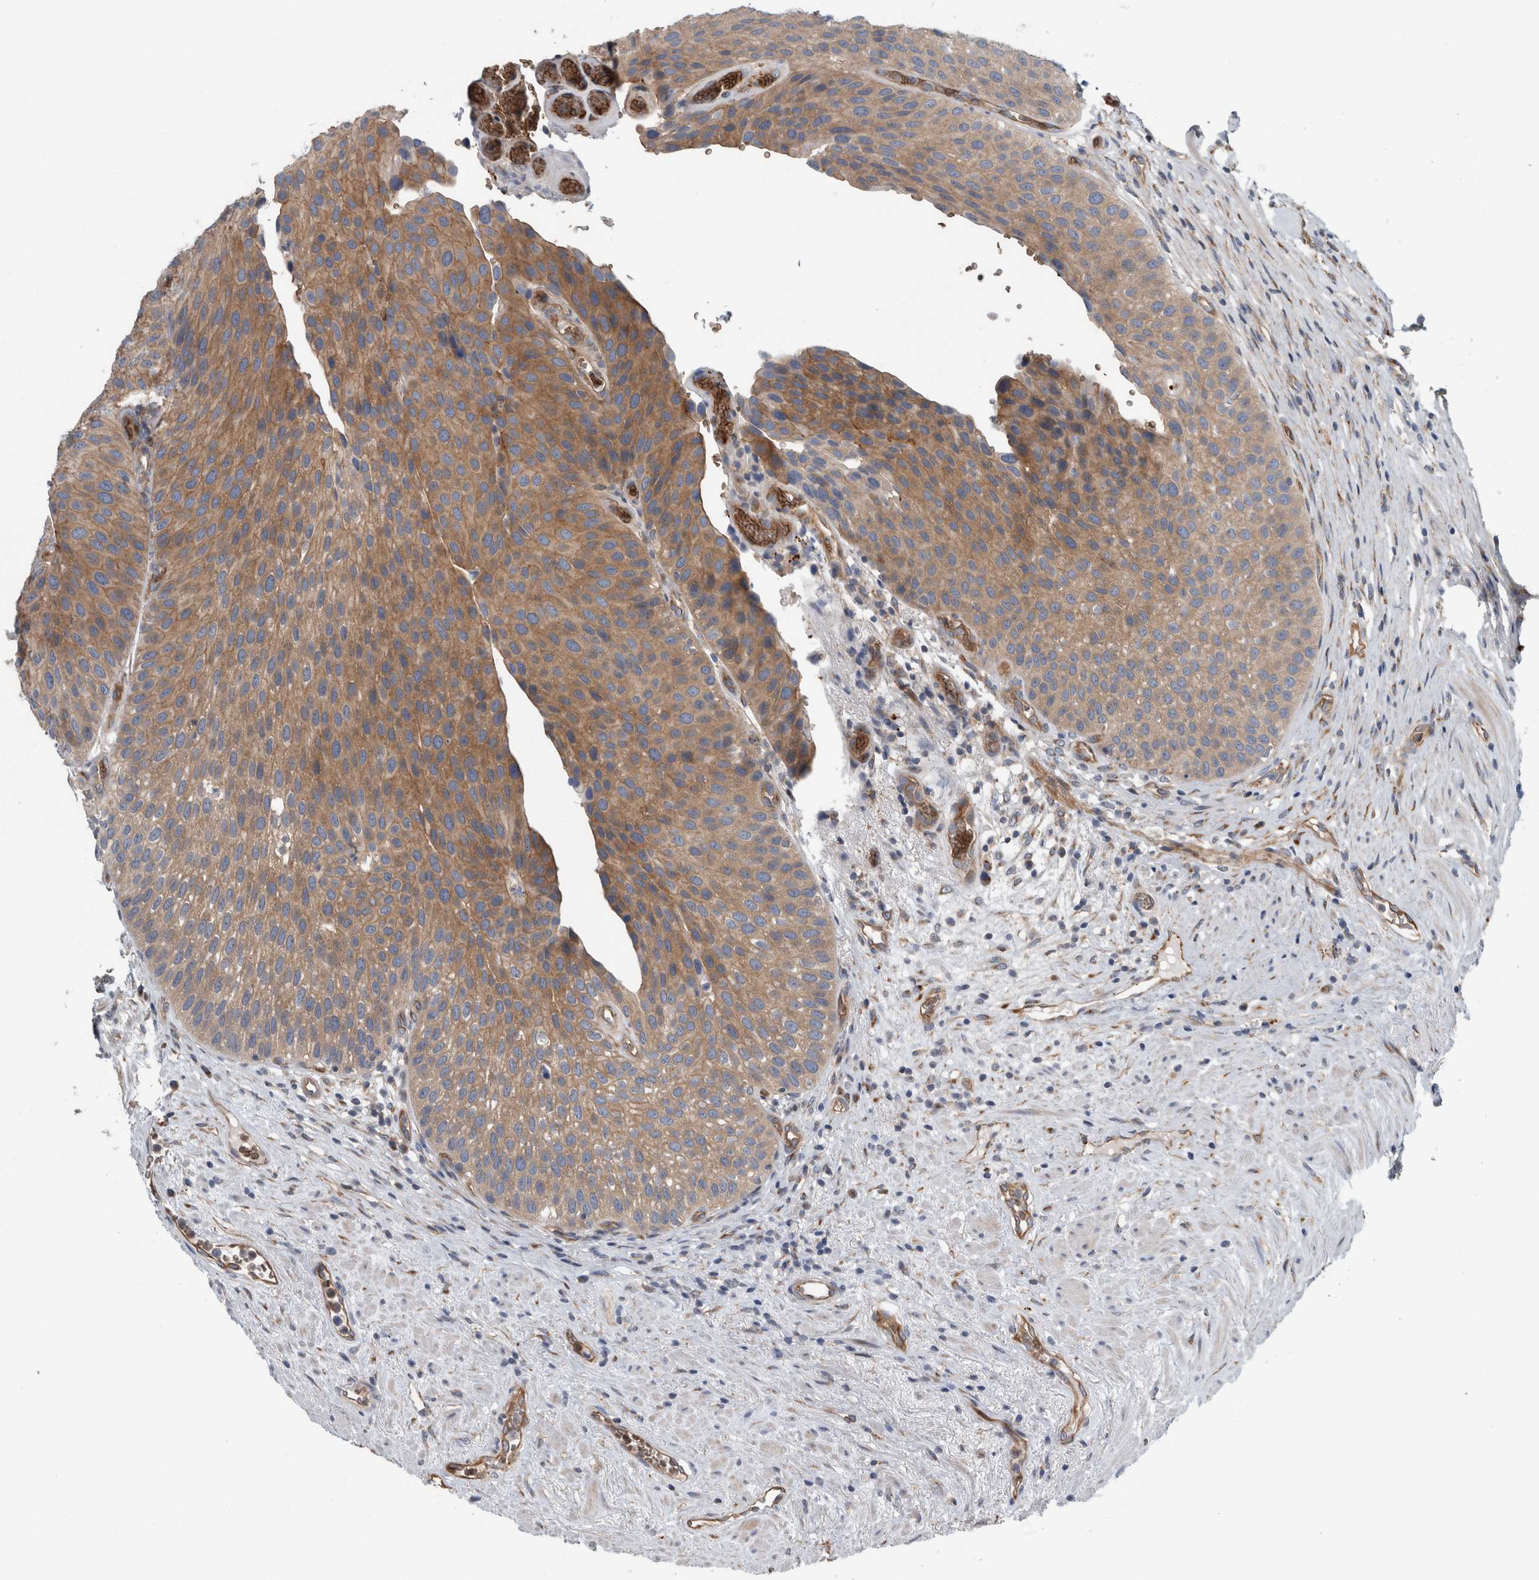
{"staining": {"intensity": "moderate", "quantity": ">75%", "location": "cytoplasmic/membranous"}, "tissue": "urothelial cancer", "cell_type": "Tumor cells", "image_type": "cancer", "snomed": [{"axis": "morphology", "description": "Normal tissue, NOS"}, {"axis": "morphology", "description": "Urothelial carcinoma, Low grade"}, {"axis": "topography", "description": "Urinary bladder"}, {"axis": "topography", "description": "Prostate"}], "caption": "IHC of human urothelial cancer exhibits medium levels of moderate cytoplasmic/membranous staining in approximately >75% of tumor cells. The protein of interest is stained brown, and the nuclei are stained in blue (DAB (3,3'-diaminobenzidine) IHC with brightfield microscopy, high magnification).", "gene": "GLT8D2", "patient": {"sex": "male", "age": 60}}